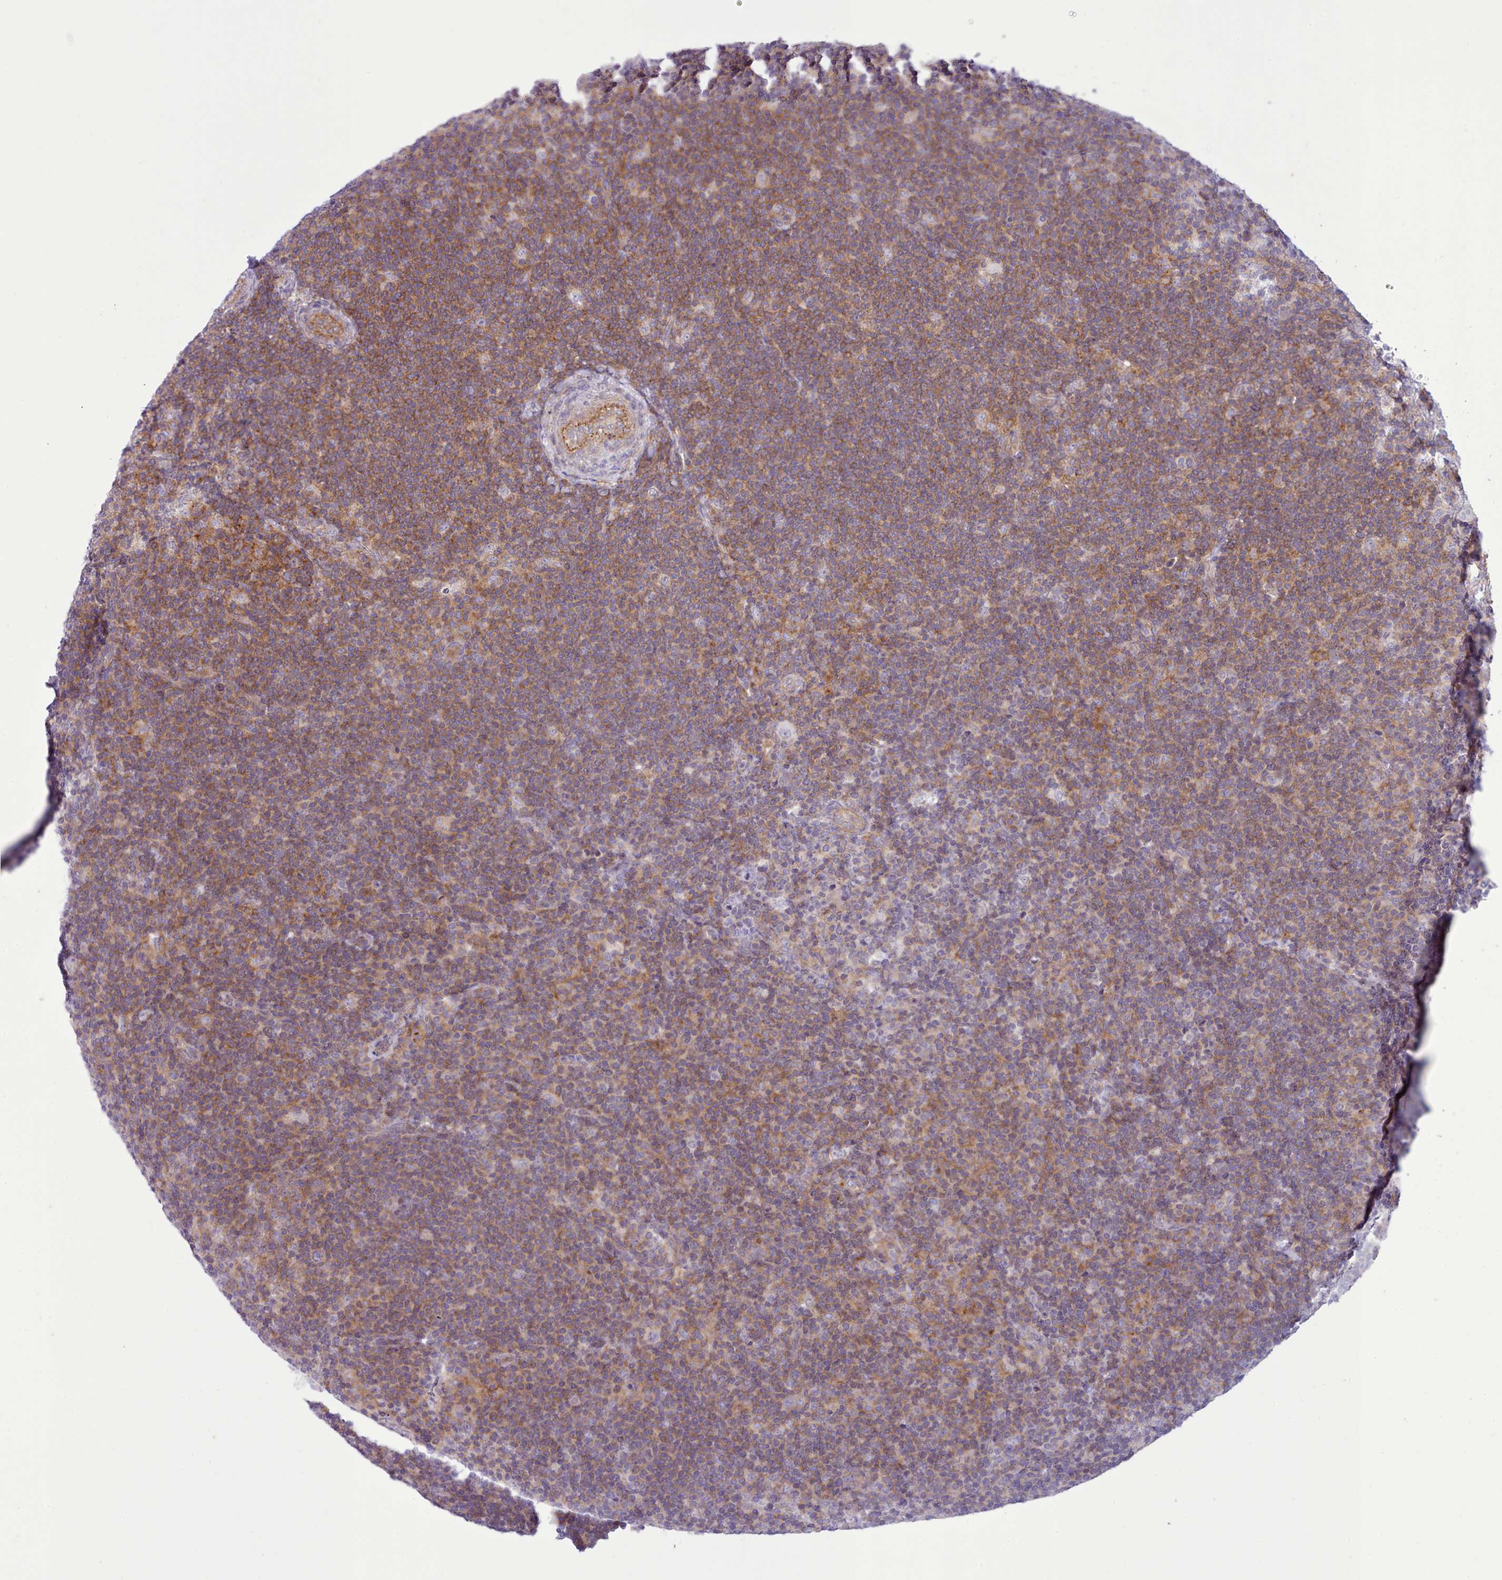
{"staining": {"intensity": "negative", "quantity": "none", "location": "none"}, "tissue": "lymphoma", "cell_type": "Tumor cells", "image_type": "cancer", "snomed": [{"axis": "morphology", "description": "Hodgkin's disease, NOS"}, {"axis": "topography", "description": "Lymph node"}], "caption": "DAB immunohistochemical staining of Hodgkin's disease demonstrates no significant staining in tumor cells.", "gene": "TENT4B", "patient": {"sex": "female", "age": 57}}